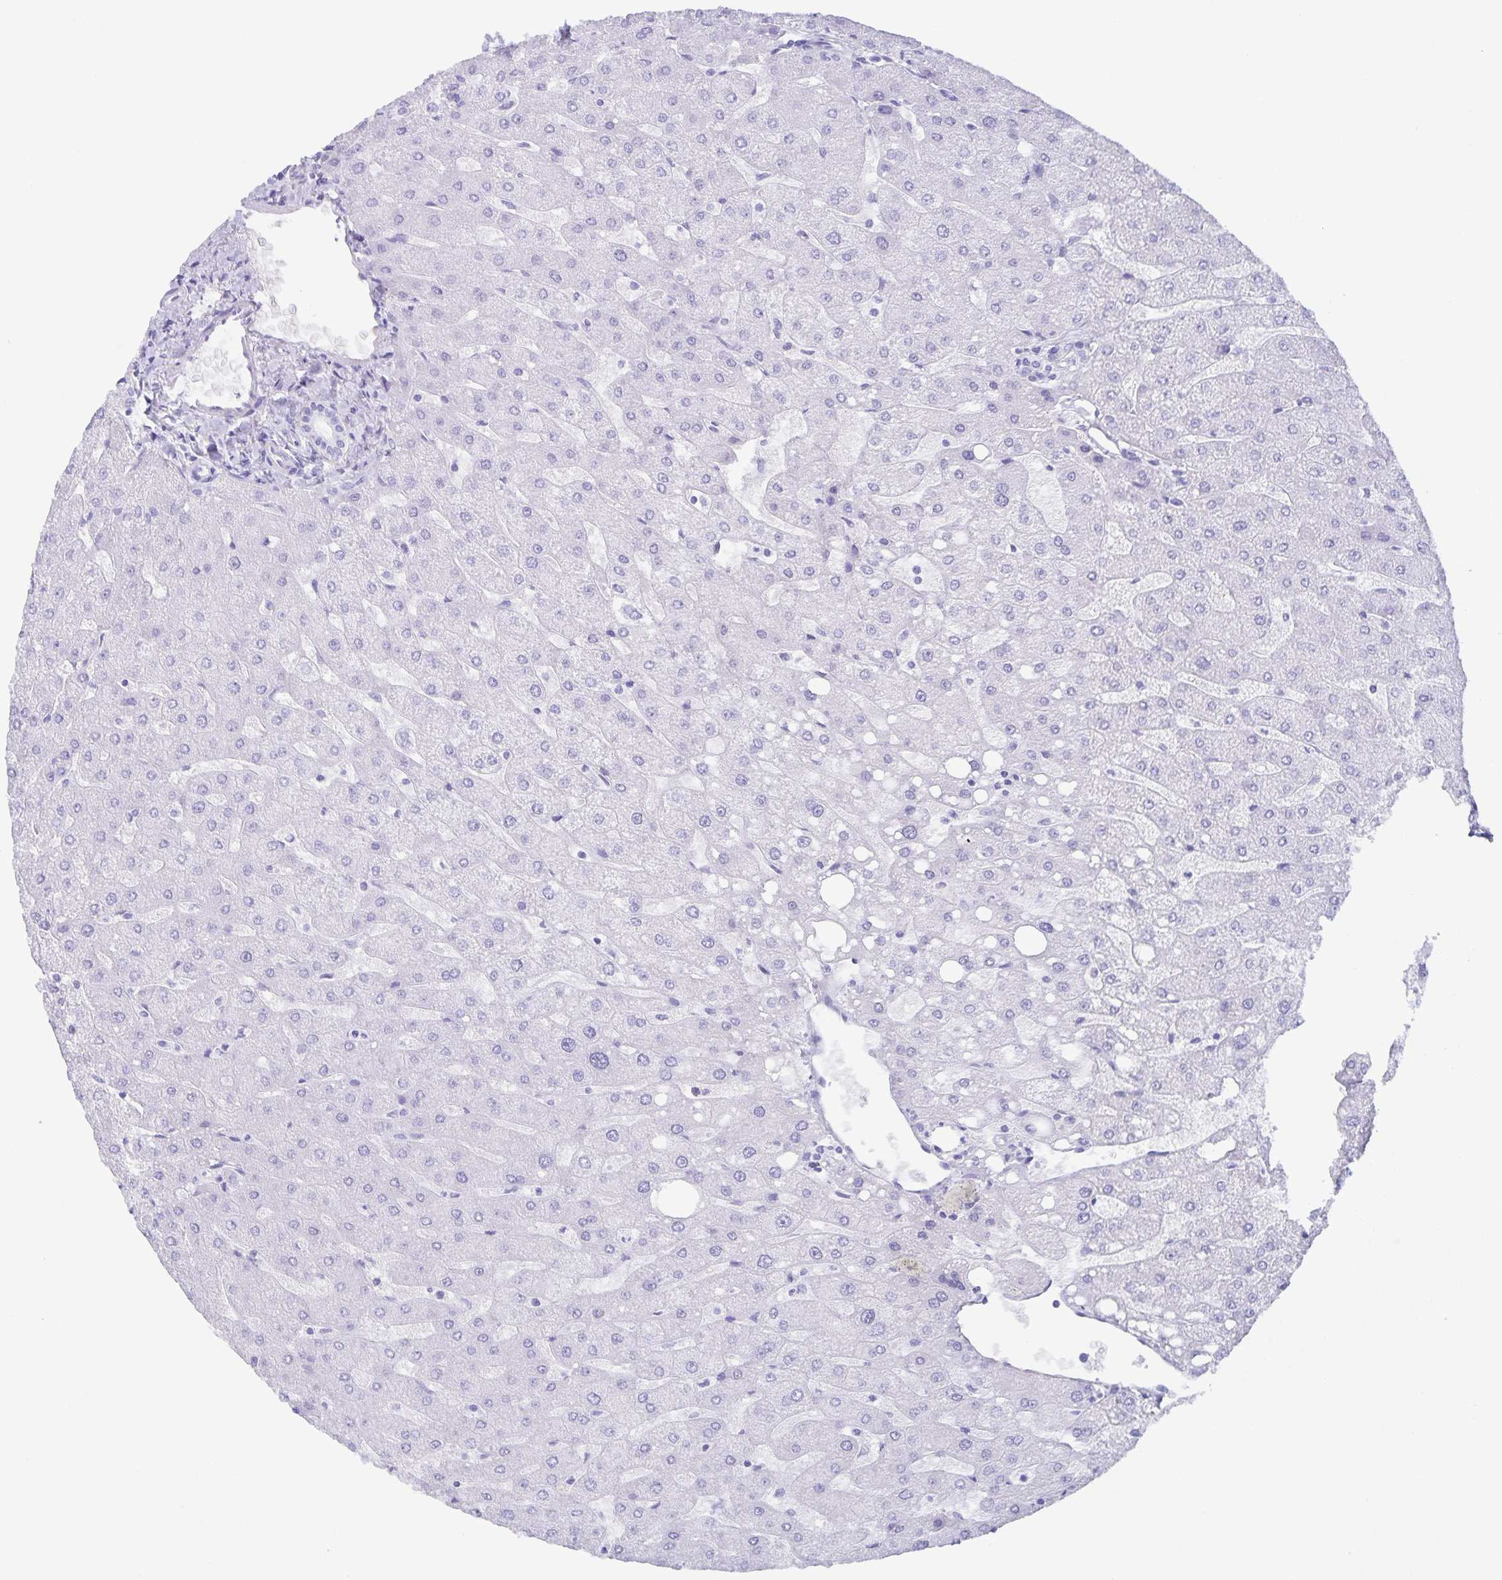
{"staining": {"intensity": "negative", "quantity": "none", "location": "none"}, "tissue": "liver", "cell_type": "Cholangiocytes", "image_type": "normal", "snomed": [{"axis": "morphology", "description": "Normal tissue, NOS"}, {"axis": "topography", "description": "Liver"}], "caption": "Immunohistochemical staining of normal human liver reveals no significant positivity in cholangiocytes.", "gene": "AQP4", "patient": {"sex": "male", "age": 67}}